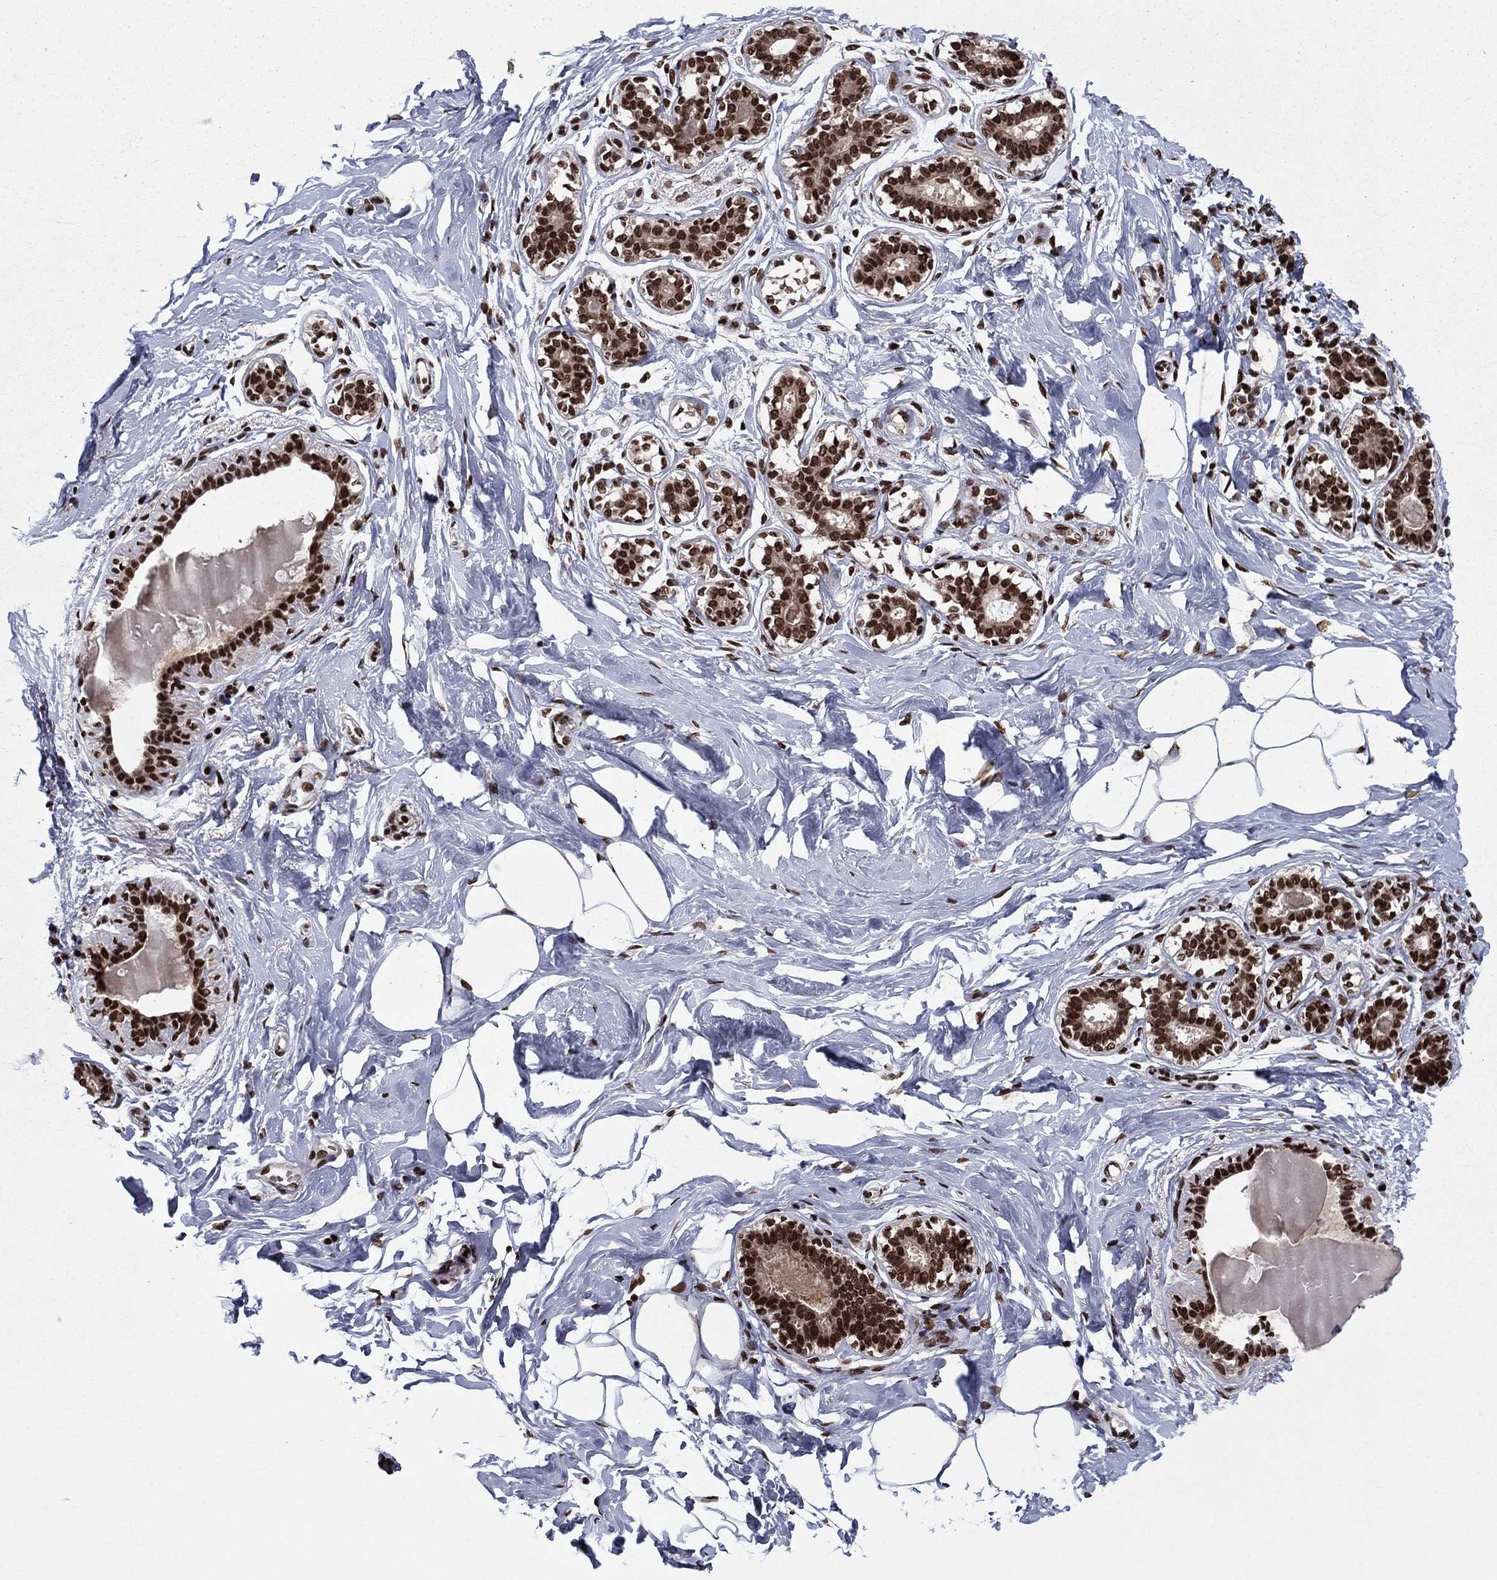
{"staining": {"intensity": "moderate", "quantity": ">75%", "location": "nuclear"}, "tissue": "breast", "cell_type": "Adipocytes", "image_type": "normal", "snomed": [{"axis": "morphology", "description": "Normal tissue, NOS"}, {"axis": "morphology", "description": "Lobular carcinoma, in situ"}, {"axis": "topography", "description": "Breast"}], "caption": "Immunohistochemistry (IHC) (DAB) staining of unremarkable breast demonstrates moderate nuclear protein staining in about >75% of adipocytes.", "gene": "USP54", "patient": {"sex": "female", "age": 35}}